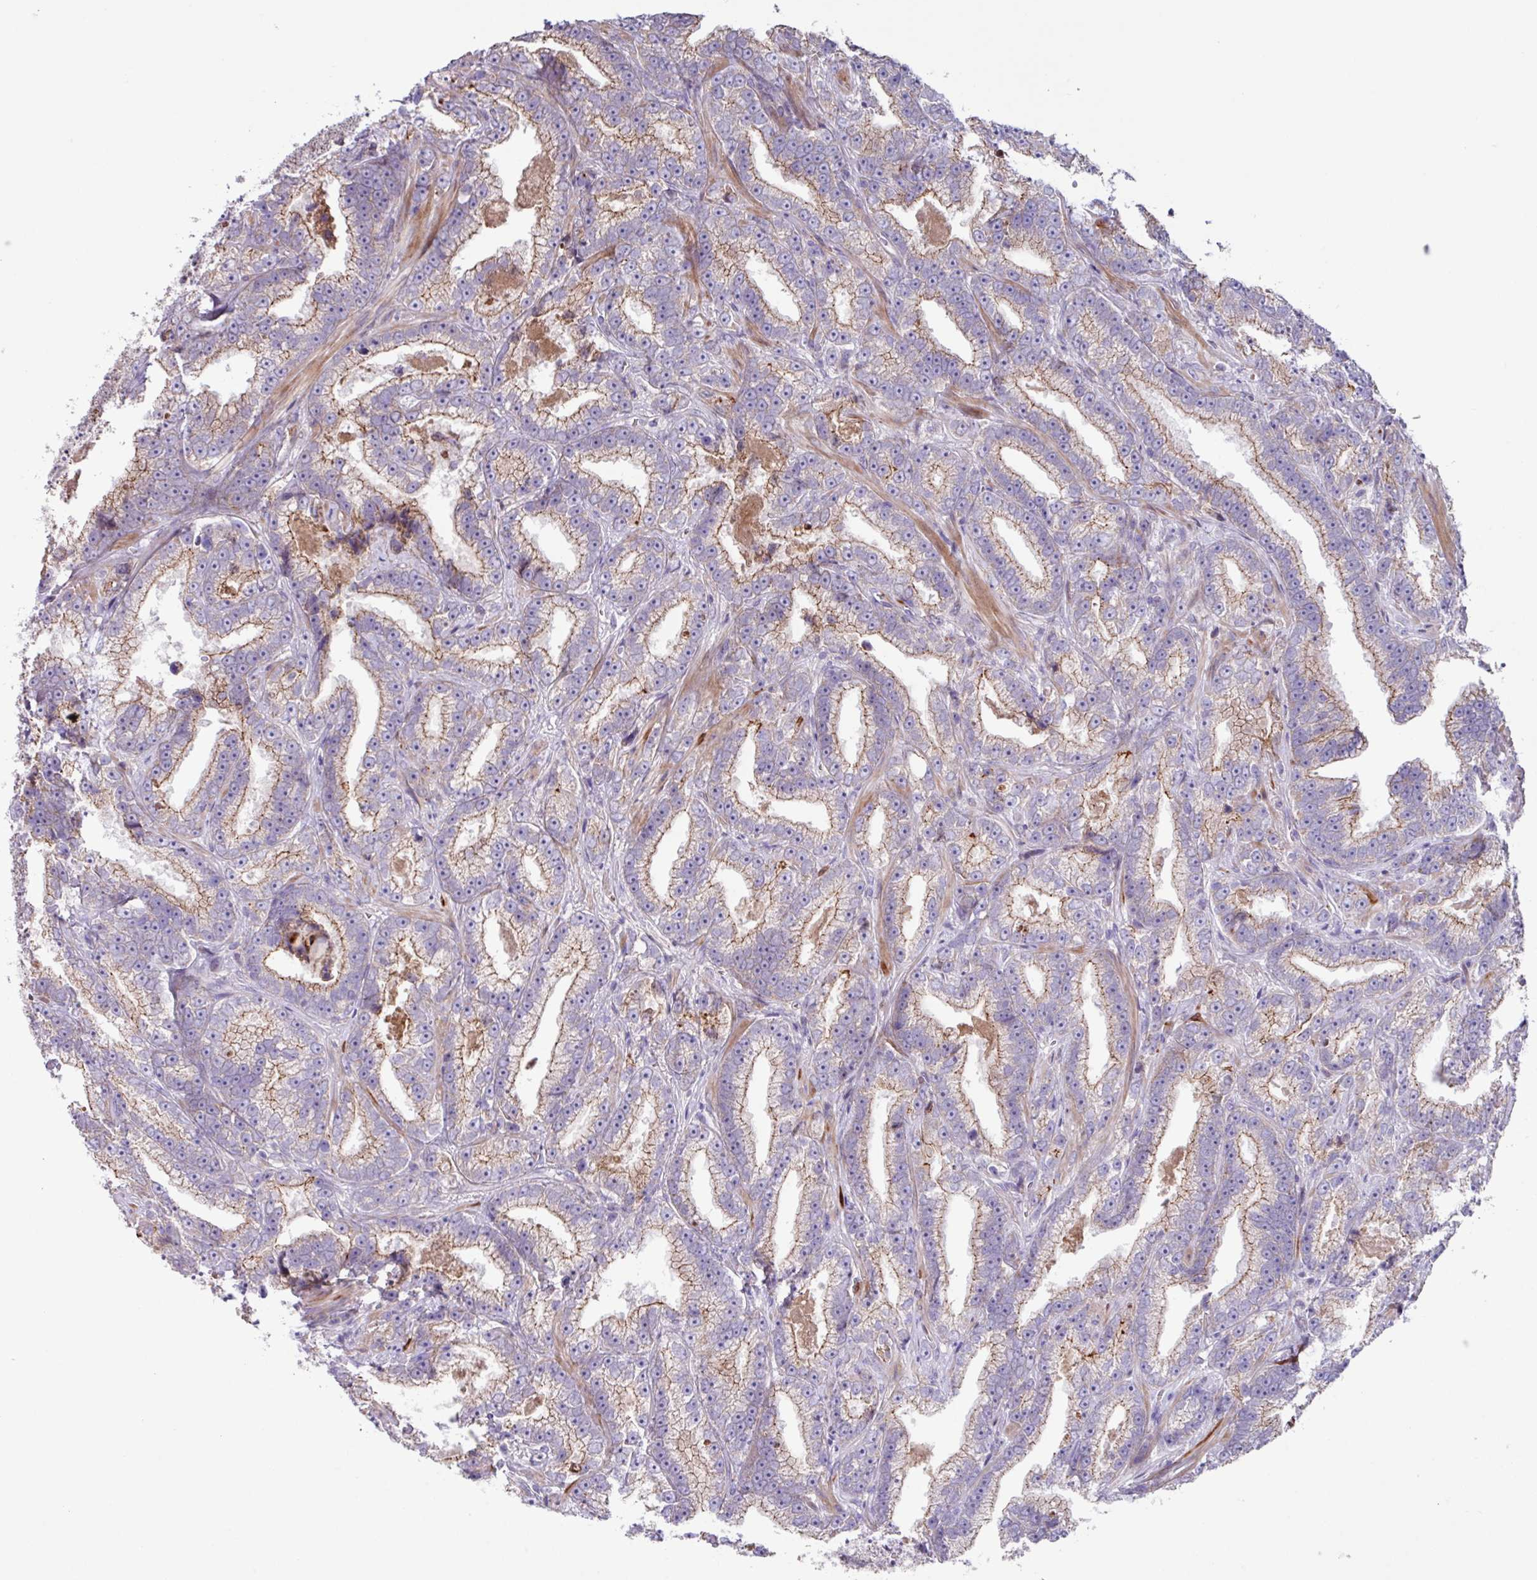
{"staining": {"intensity": "weak", "quantity": "25%-75%", "location": "cytoplasmic/membranous"}, "tissue": "prostate cancer", "cell_type": "Tumor cells", "image_type": "cancer", "snomed": [{"axis": "morphology", "description": "Adenocarcinoma, High grade"}, {"axis": "topography", "description": "Prostate and seminal vesicle, NOS"}], "caption": "An image of human high-grade adenocarcinoma (prostate) stained for a protein displays weak cytoplasmic/membranous brown staining in tumor cells.", "gene": "IQCJ", "patient": {"sex": "male", "age": 67}}